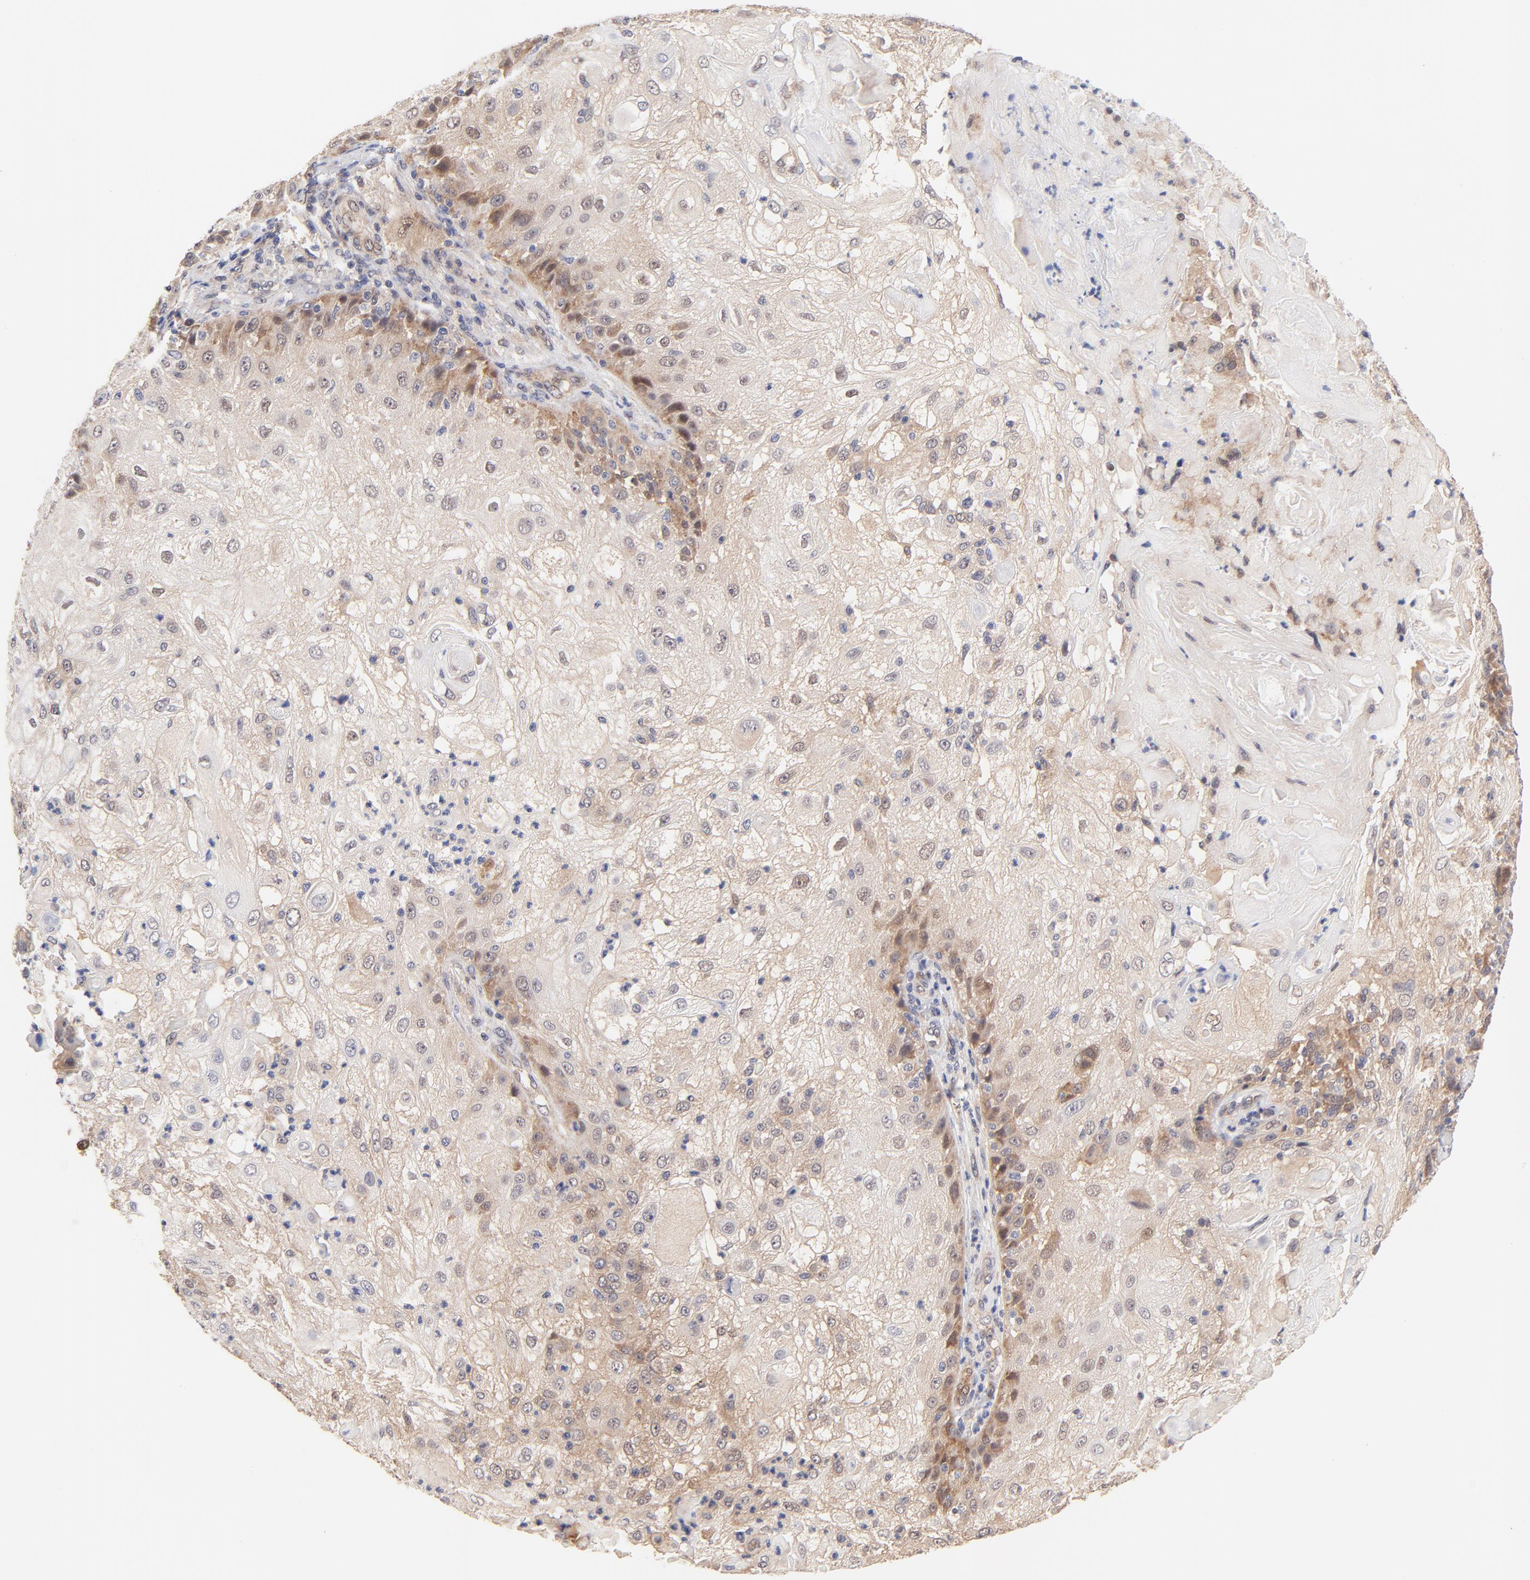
{"staining": {"intensity": "moderate", "quantity": "25%-75%", "location": "cytoplasmic/membranous"}, "tissue": "skin cancer", "cell_type": "Tumor cells", "image_type": "cancer", "snomed": [{"axis": "morphology", "description": "Normal tissue, NOS"}, {"axis": "morphology", "description": "Squamous cell carcinoma, NOS"}, {"axis": "topography", "description": "Skin"}], "caption": "Immunohistochemical staining of skin cancer (squamous cell carcinoma) exhibits moderate cytoplasmic/membranous protein expression in approximately 25%-75% of tumor cells. (DAB IHC with brightfield microscopy, high magnification).", "gene": "TXNL1", "patient": {"sex": "female", "age": 83}}